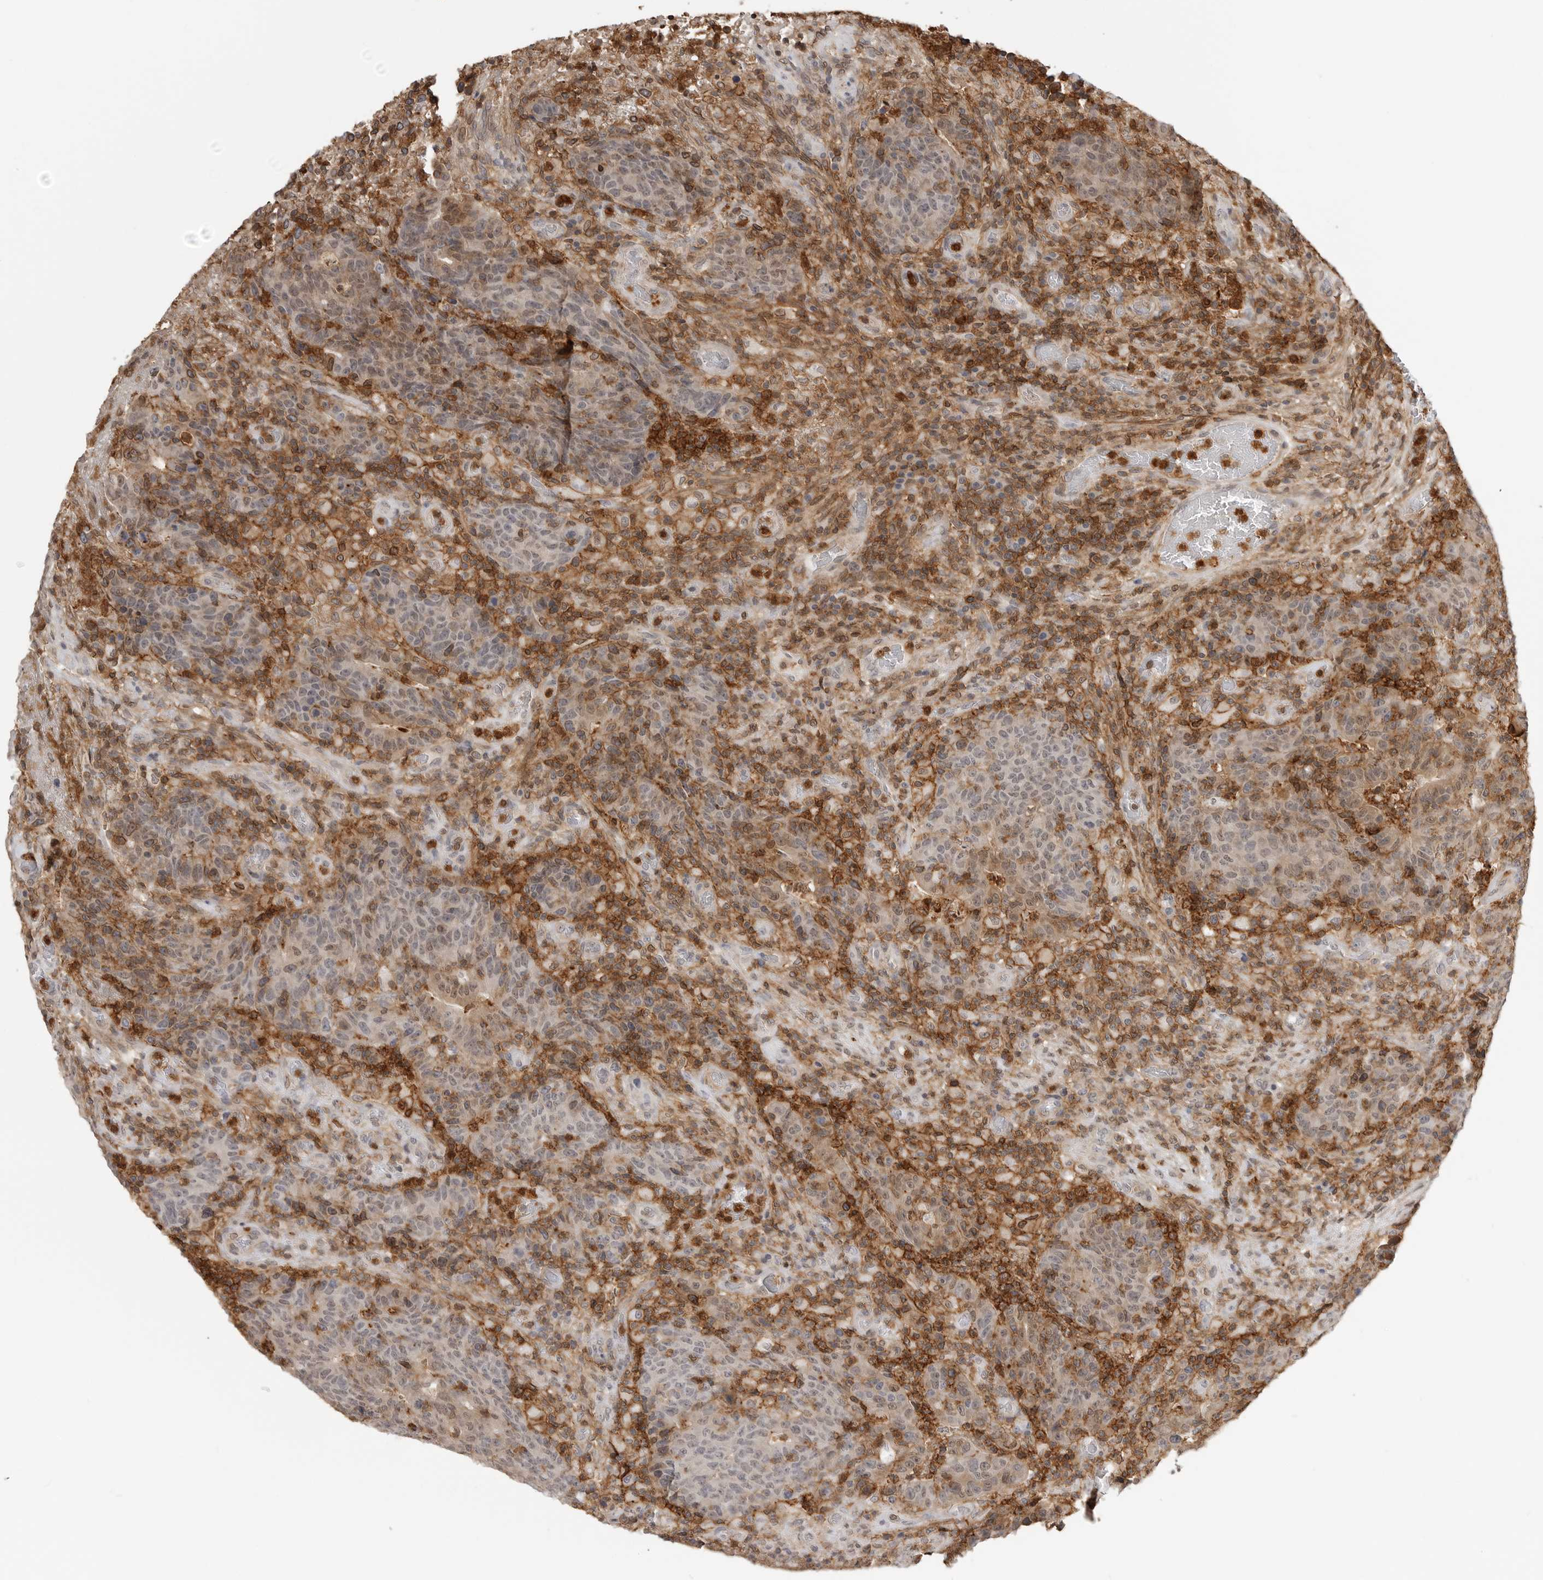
{"staining": {"intensity": "moderate", "quantity": "25%-75%", "location": "cytoplasmic/membranous"}, "tissue": "colorectal cancer", "cell_type": "Tumor cells", "image_type": "cancer", "snomed": [{"axis": "morphology", "description": "Adenocarcinoma, NOS"}, {"axis": "topography", "description": "Colon"}], "caption": "Colorectal cancer (adenocarcinoma) stained with immunohistochemistry shows moderate cytoplasmic/membranous positivity in approximately 25%-75% of tumor cells.", "gene": "ANXA11", "patient": {"sex": "female", "age": 75}}